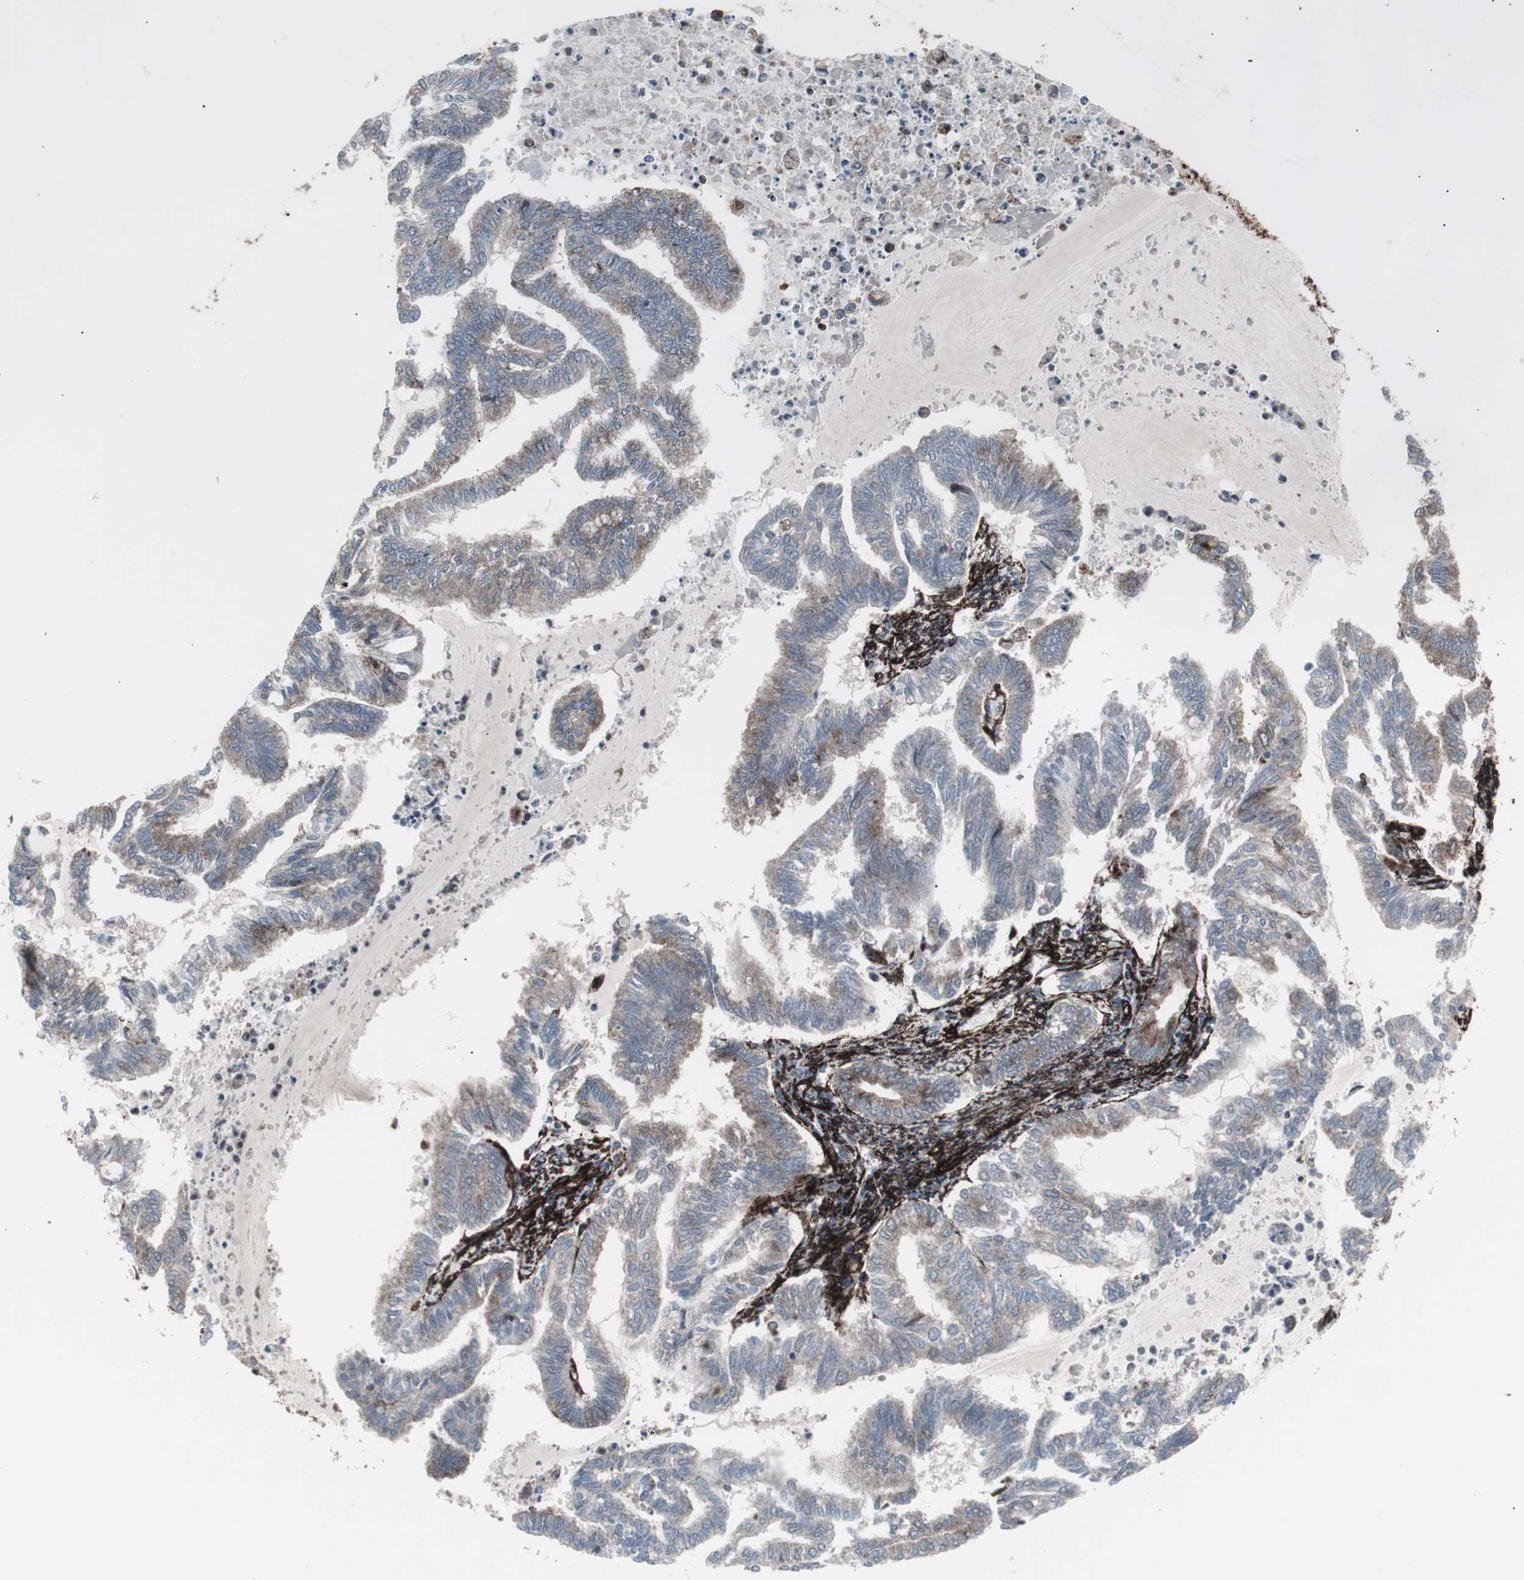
{"staining": {"intensity": "weak", "quantity": "<25%", "location": "cytoplasmic/membranous"}, "tissue": "endometrial cancer", "cell_type": "Tumor cells", "image_type": "cancer", "snomed": [{"axis": "morphology", "description": "Adenocarcinoma, NOS"}, {"axis": "topography", "description": "Endometrium"}], "caption": "Immunohistochemistry (IHC) image of human endometrial cancer stained for a protein (brown), which shows no staining in tumor cells. The staining is performed using DAB brown chromogen with nuclei counter-stained in using hematoxylin.", "gene": "PDGFA", "patient": {"sex": "female", "age": 79}}